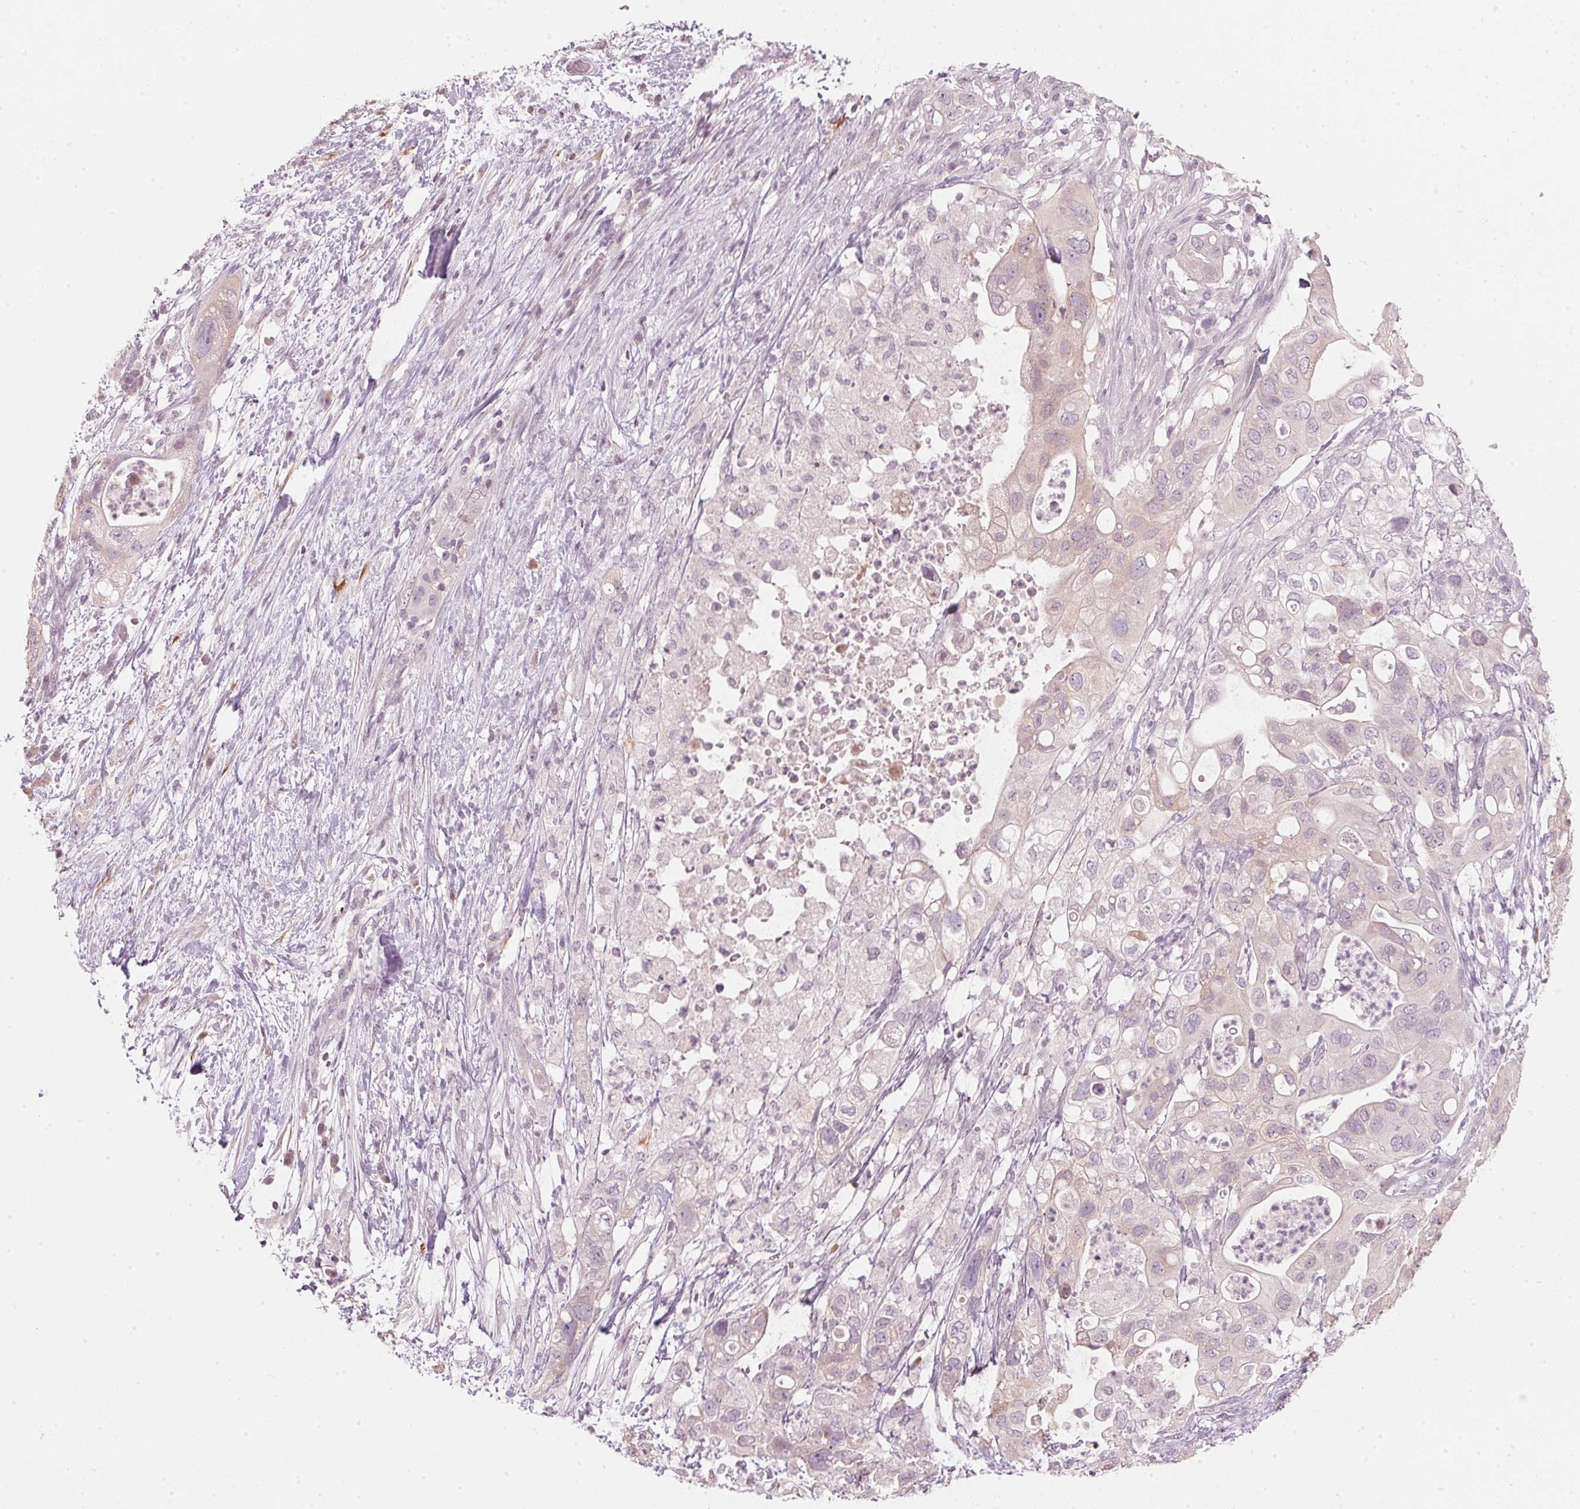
{"staining": {"intensity": "negative", "quantity": "none", "location": "none"}, "tissue": "pancreatic cancer", "cell_type": "Tumor cells", "image_type": "cancer", "snomed": [{"axis": "morphology", "description": "Adenocarcinoma, NOS"}, {"axis": "topography", "description": "Pancreas"}], "caption": "This is an IHC histopathology image of human pancreatic cancer. There is no staining in tumor cells.", "gene": "SFRP4", "patient": {"sex": "female", "age": 72}}